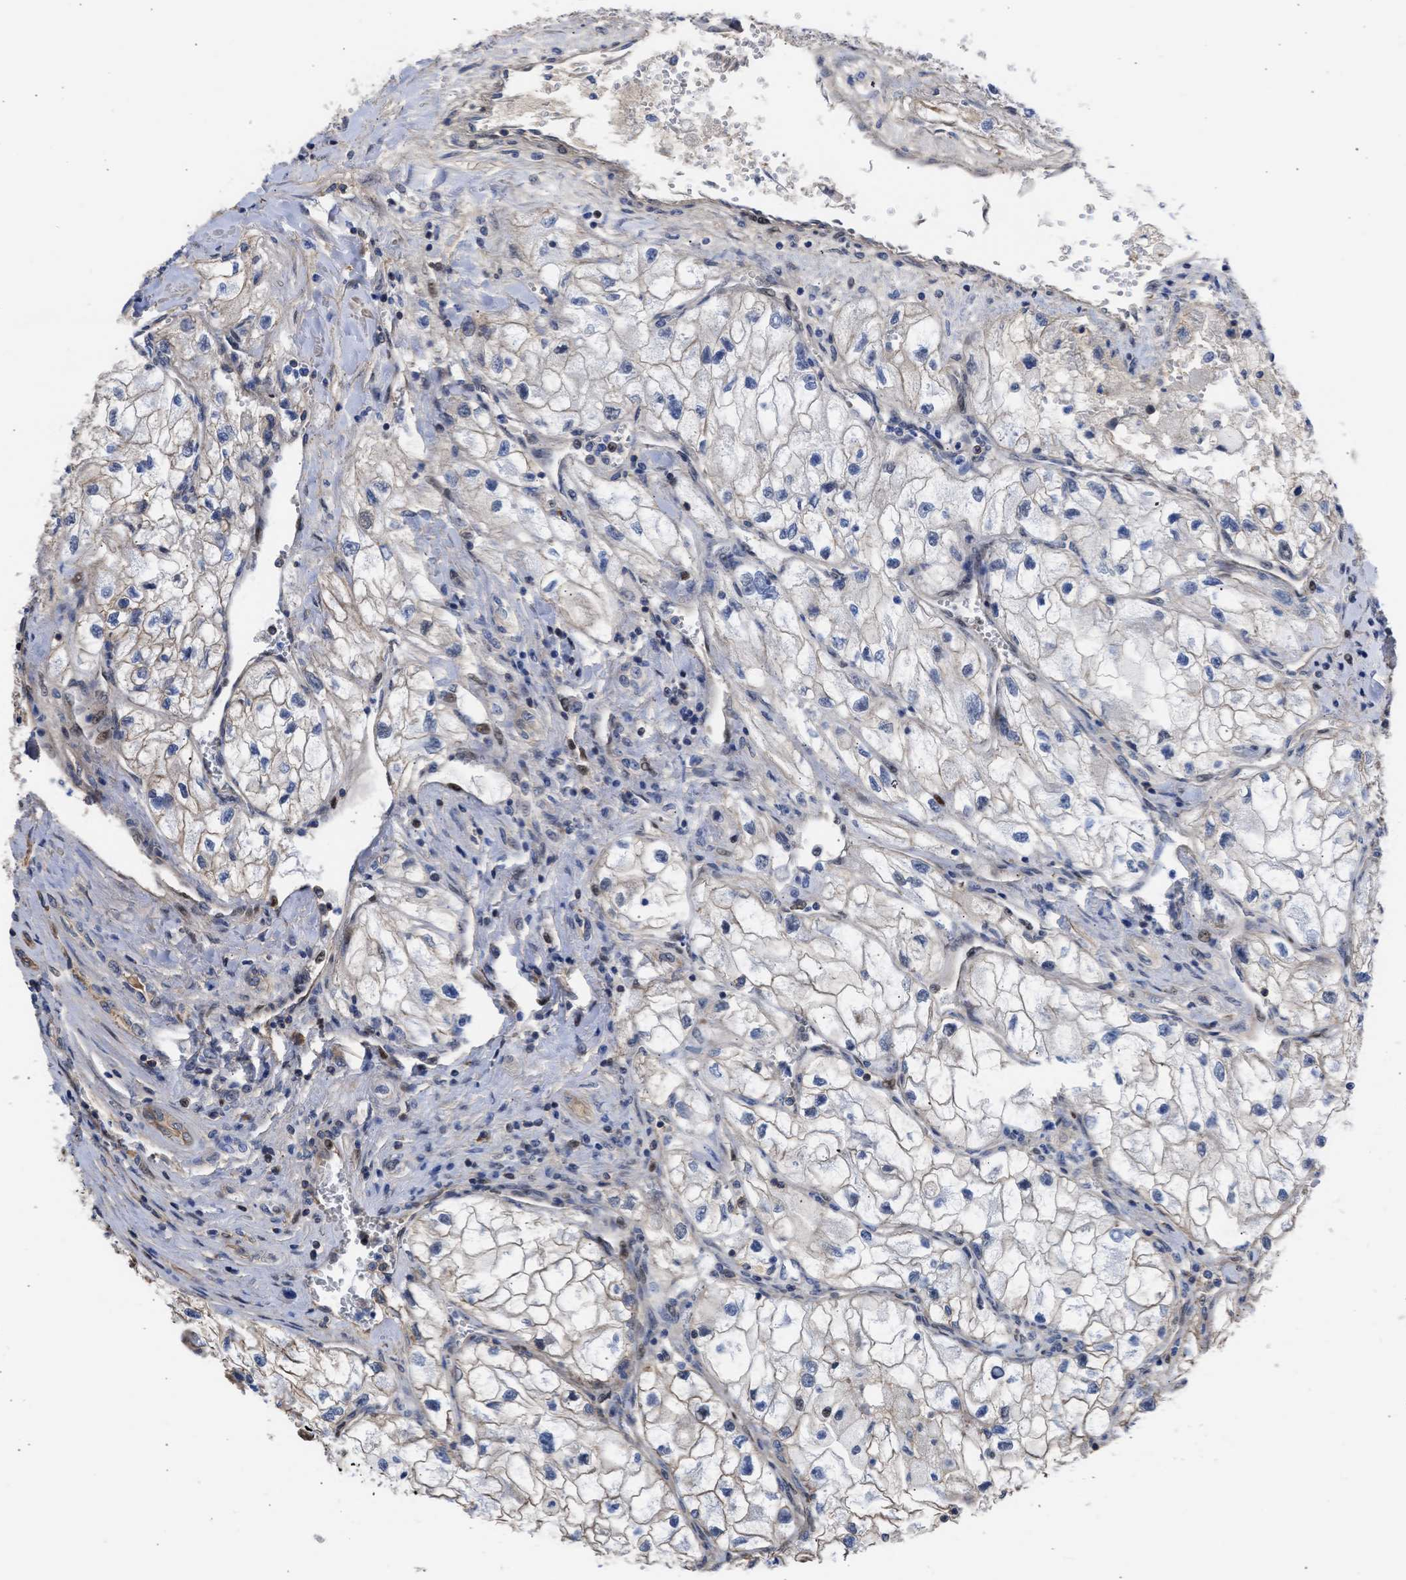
{"staining": {"intensity": "negative", "quantity": "none", "location": "none"}, "tissue": "renal cancer", "cell_type": "Tumor cells", "image_type": "cancer", "snomed": [{"axis": "morphology", "description": "Adenocarcinoma, NOS"}, {"axis": "topography", "description": "Kidney"}], "caption": "Immunohistochemistry (IHC) histopathology image of adenocarcinoma (renal) stained for a protein (brown), which displays no expression in tumor cells.", "gene": "MAS1L", "patient": {"sex": "female", "age": 70}}